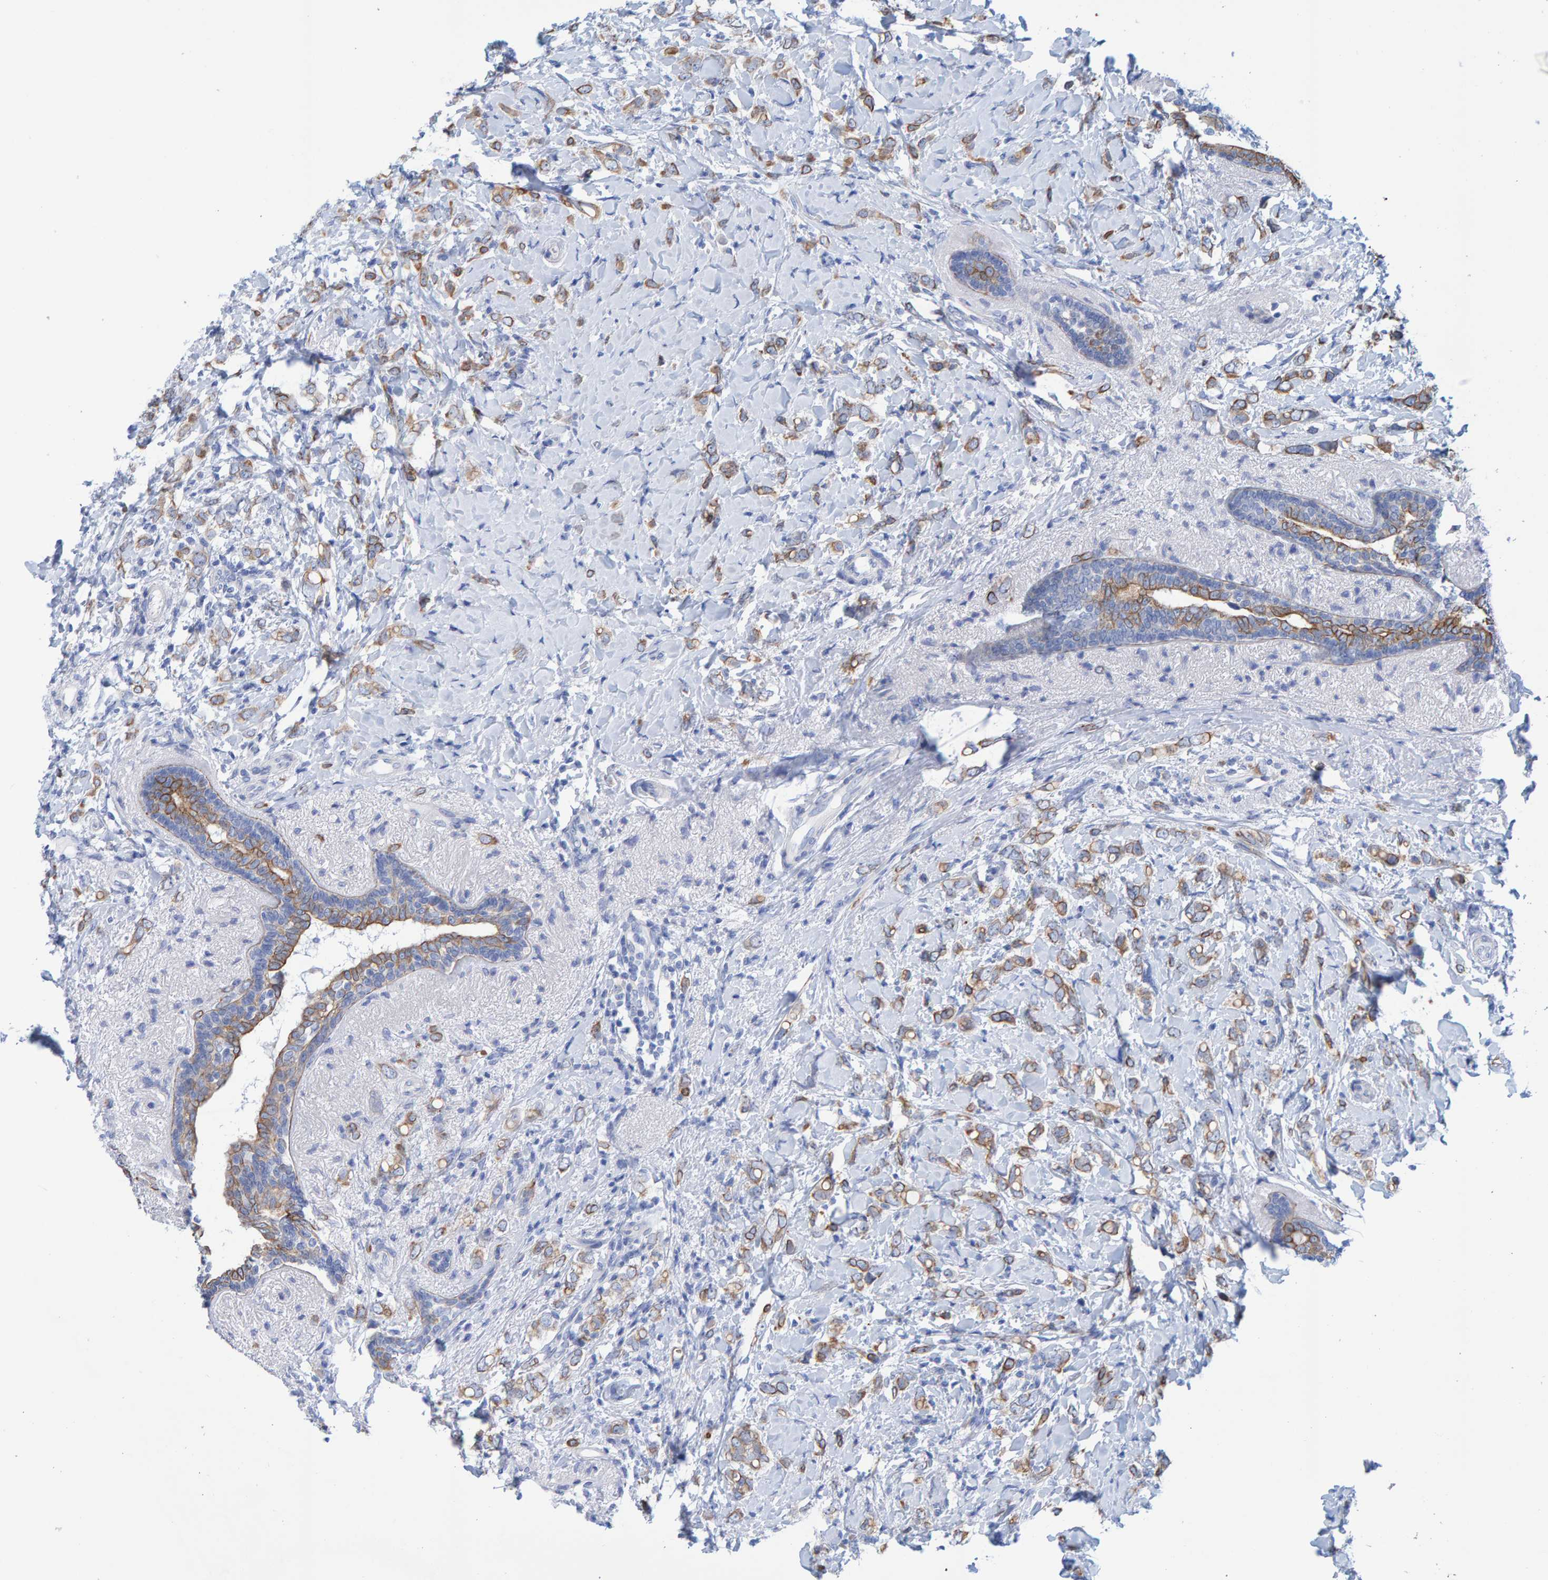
{"staining": {"intensity": "moderate", "quantity": ">75%", "location": "cytoplasmic/membranous"}, "tissue": "breast cancer", "cell_type": "Tumor cells", "image_type": "cancer", "snomed": [{"axis": "morphology", "description": "Normal tissue, NOS"}, {"axis": "morphology", "description": "Lobular carcinoma"}, {"axis": "topography", "description": "Breast"}], "caption": "Protein expression by immunohistochemistry (IHC) reveals moderate cytoplasmic/membranous staining in about >75% of tumor cells in breast cancer (lobular carcinoma).", "gene": "JAKMIP3", "patient": {"sex": "female", "age": 47}}